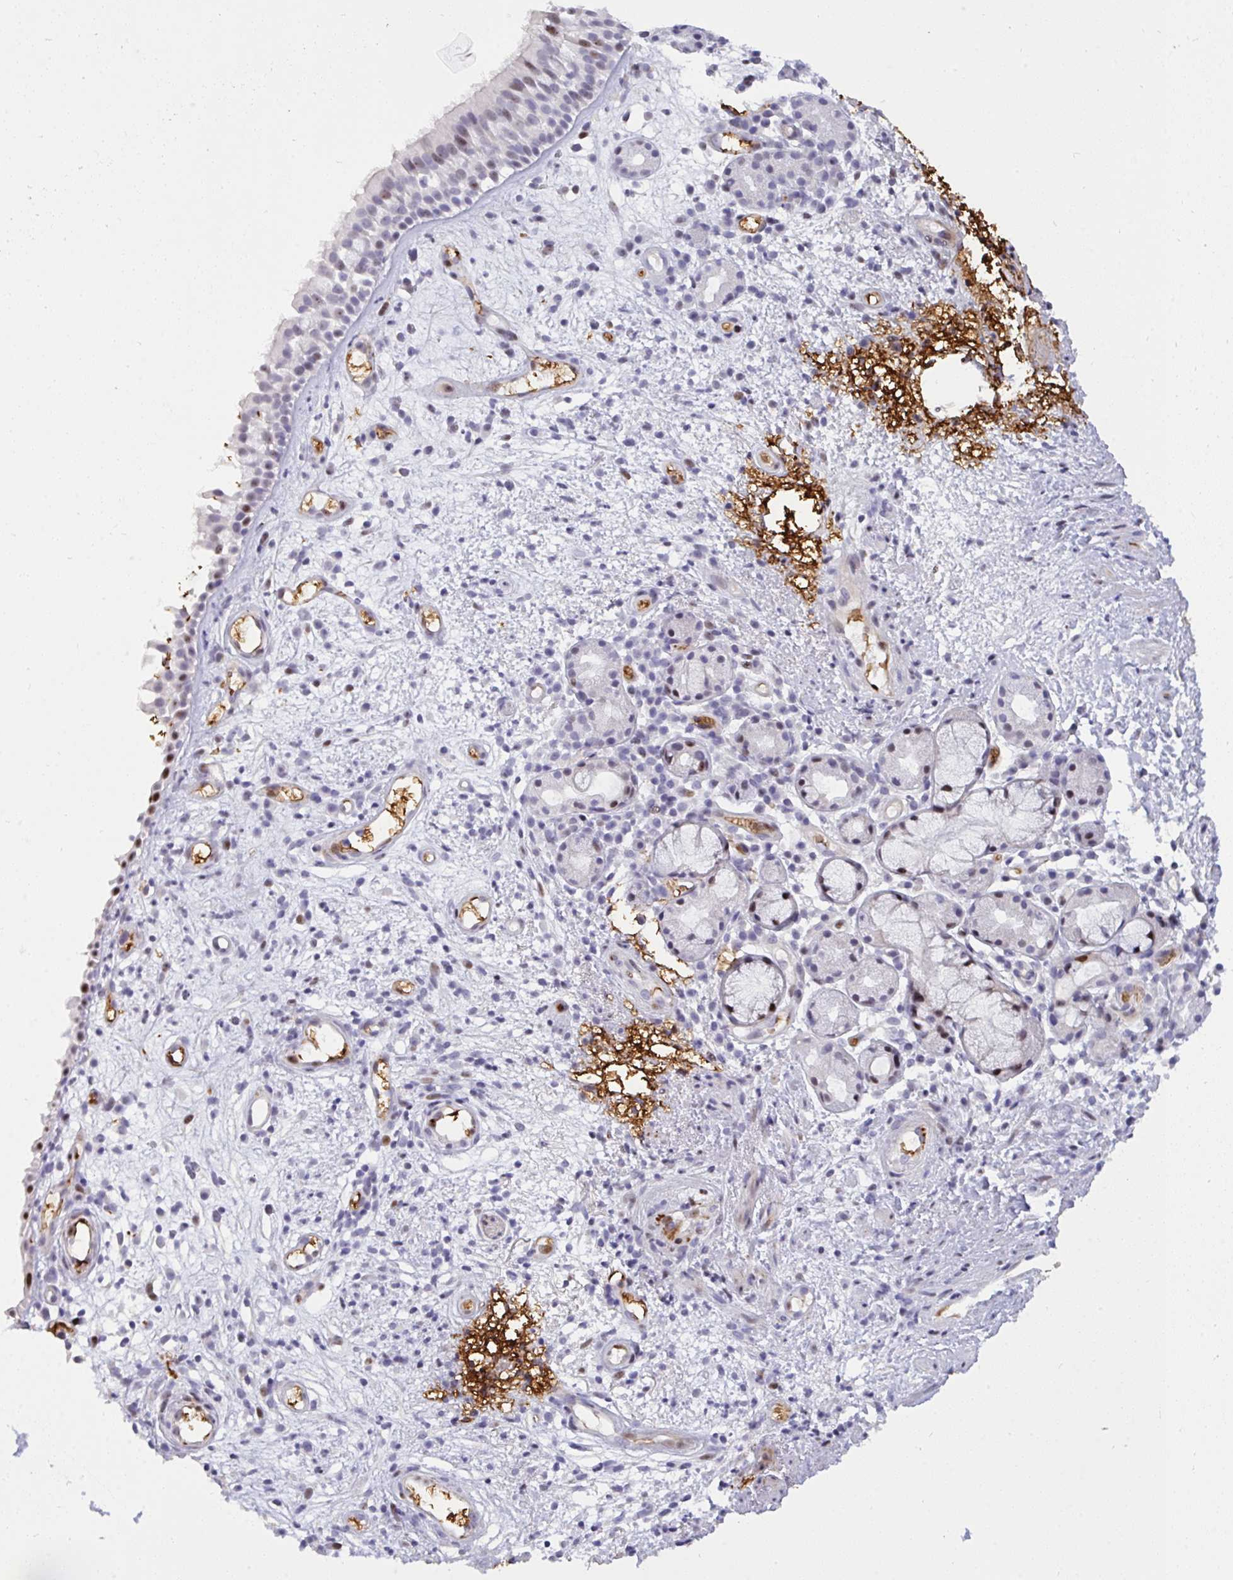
{"staining": {"intensity": "moderate", "quantity": "<25%", "location": "nuclear"}, "tissue": "nasopharynx", "cell_type": "Respiratory epithelial cells", "image_type": "normal", "snomed": [{"axis": "morphology", "description": "Normal tissue, NOS"}, {"axis": "morphology", "description": "Inflammation, NOS"}, {"axis": "topography", "description": "Nasopharynx"}], "caption": "Protein expression by immunohistochemistry demonstrates moderate nuclear staining in about <25% of respiratory epithelial cells in normal nasopharynx. The protein is stained brown, and the nuclei are stained in blue (DAB (3,3'-diaminobenzidine) IHC with brightfield microscopy, high magnification).", "gene": "PLPPR3", "patient": {"sex": "male", "age": 54}}